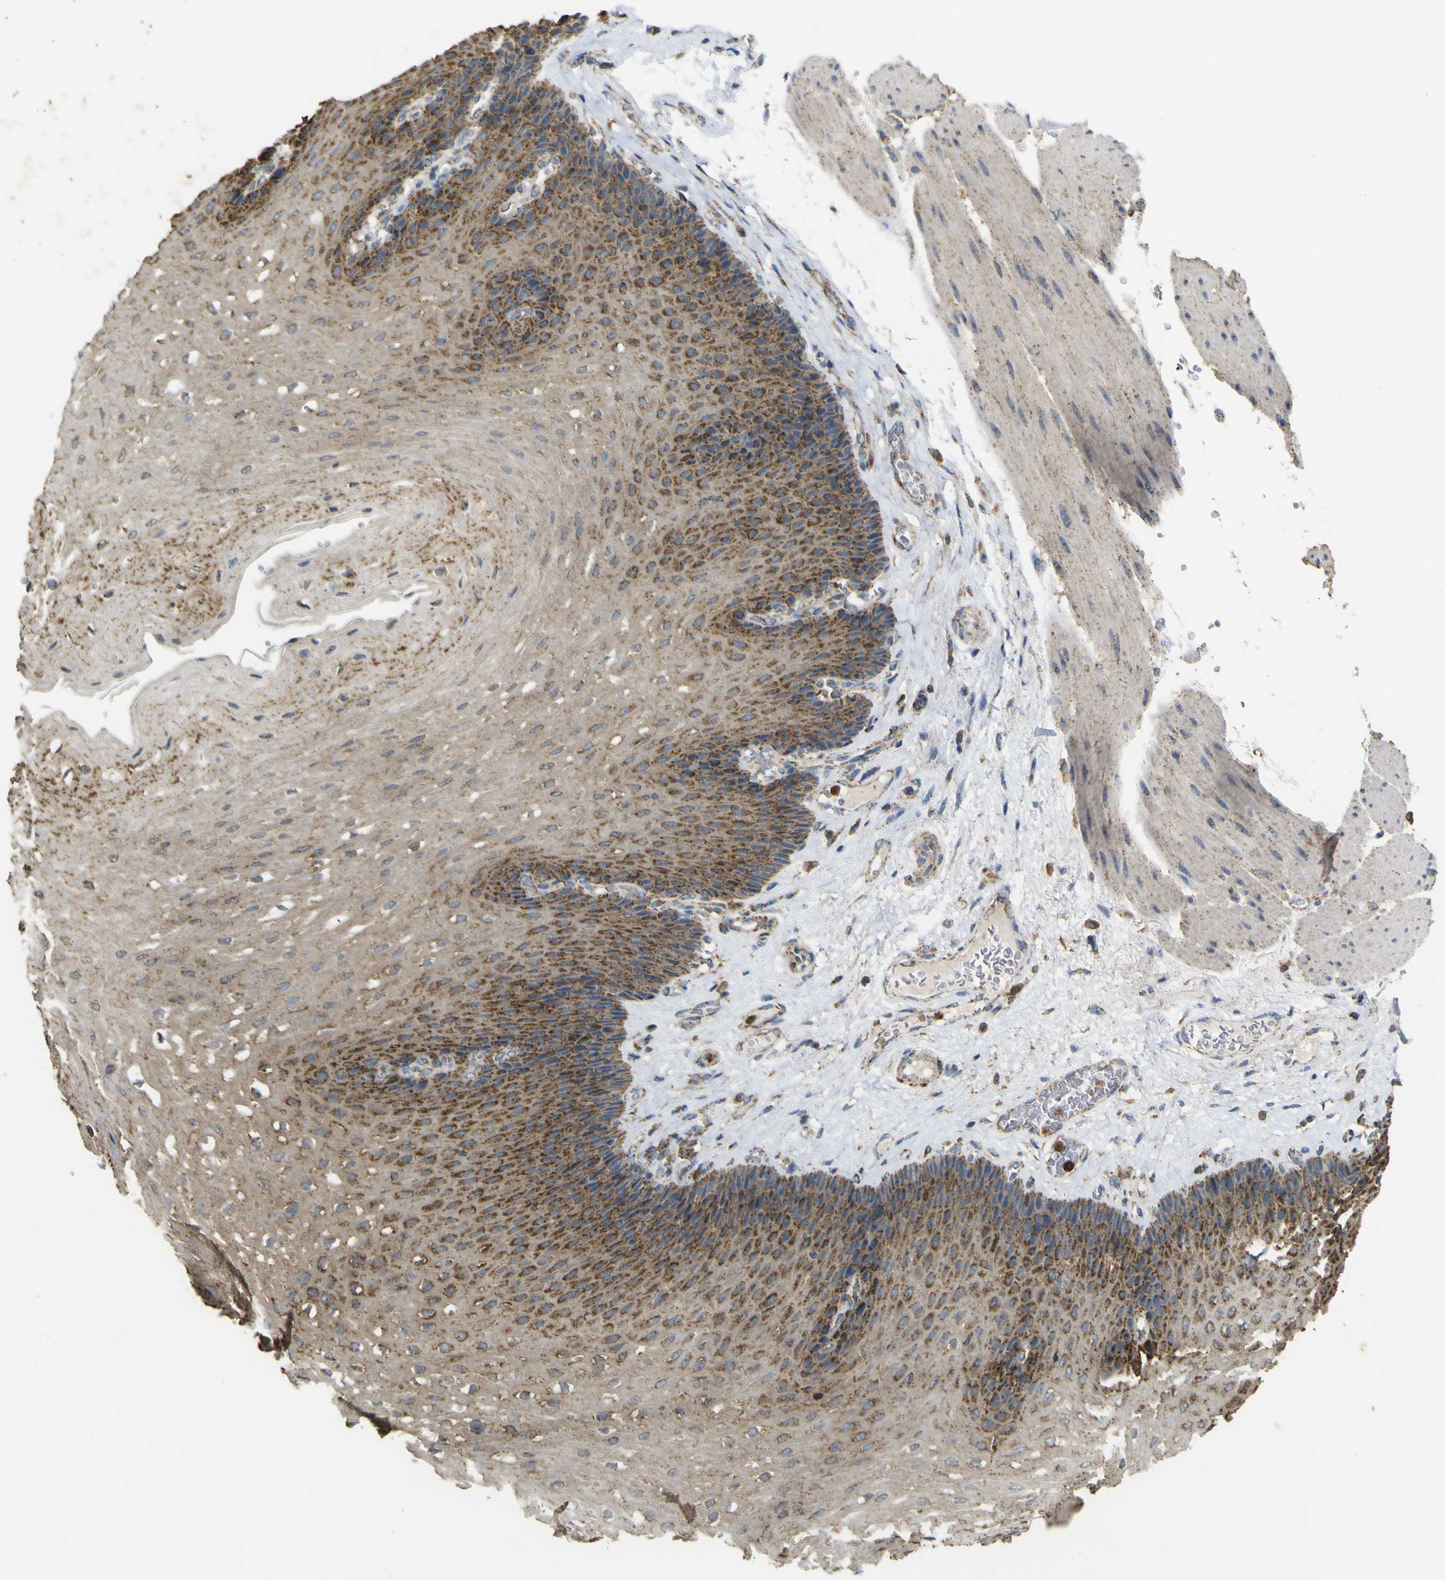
{"staining": {"intensity": "moderate", "quantity": "25%-75%", "location": "cytoplasmic/membranous"}, "tissue": "esophagus", "cell_type": "Squamous epithelial cells", "image_type": "normal", "snomed": [{"axis": "morphology", "description": "Normal tissue, NOS"}, {"axis": "topography", "description": "Esophagus"}], "caption": "Immunohistochemistry photomicrograph of benign esophagus: human esophagus stained using IHC exhibits medium levels of moderate protein expression localized specifically in the cytoplasmic/membranous of squamous epithelial cells, appearing as a cytoplasmic/membranous brown color.", "gene": "ACSL3", "patient": {"sex": "female", "age": 72}}